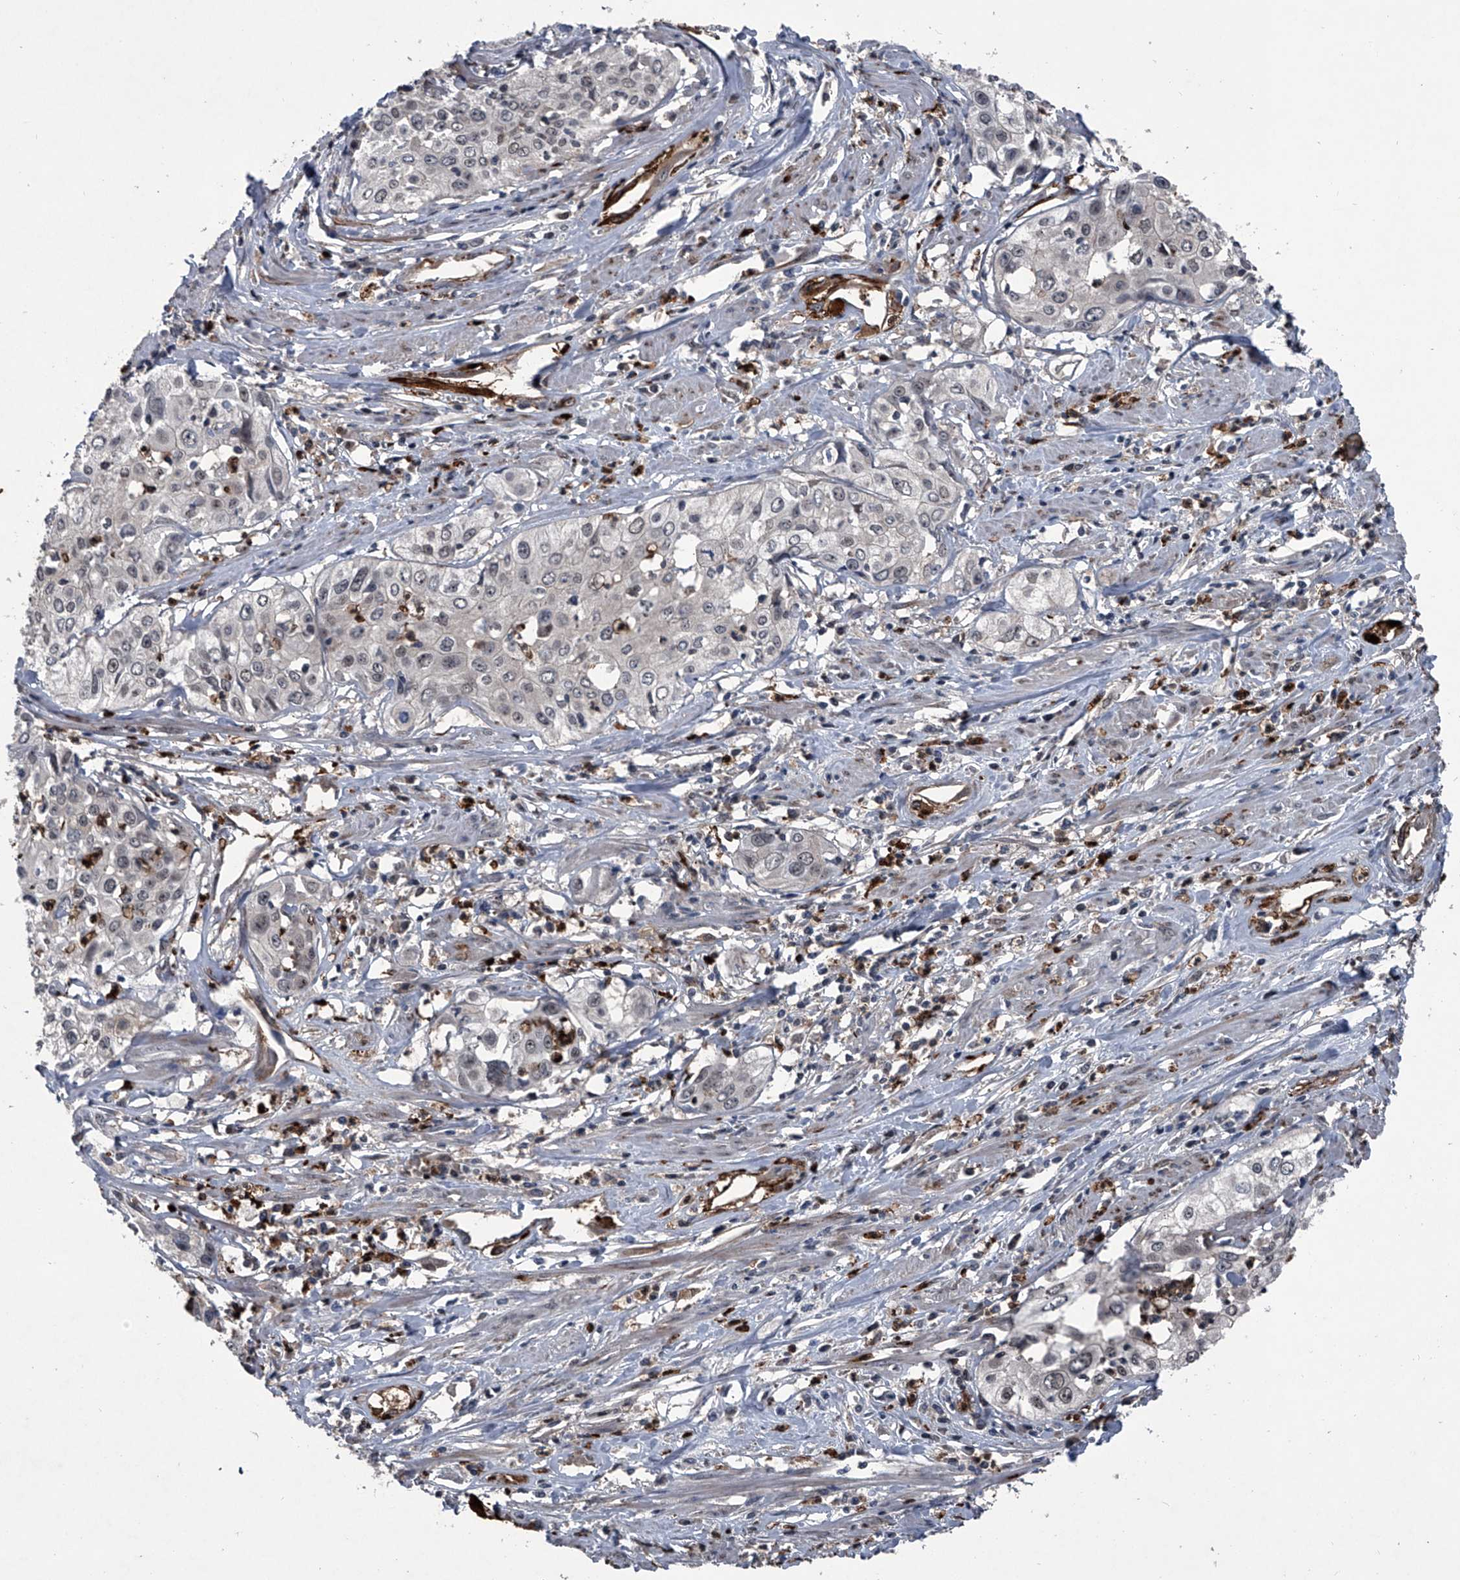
{"staining": {"intensity": "weak", "quantity": "<25%", "location": "cytoplasmic/membranous,nuclear"}, "tissue": "cervical cancer", "cell_type": "Tumor cells", "image_type": "cancer", "snomed": [{"axis": "morphology", "description": "Squamous cell carcinoma, NOS"}, {"axis": "topography", "description": "Cervix"}], "caption": "Photomicrograph shows no protein positivity in tumor cells of cervical squamous cell carcinoma tissue.", "gene": "MAPKAP1", "patient": {"sex": "female", "age": 31}}